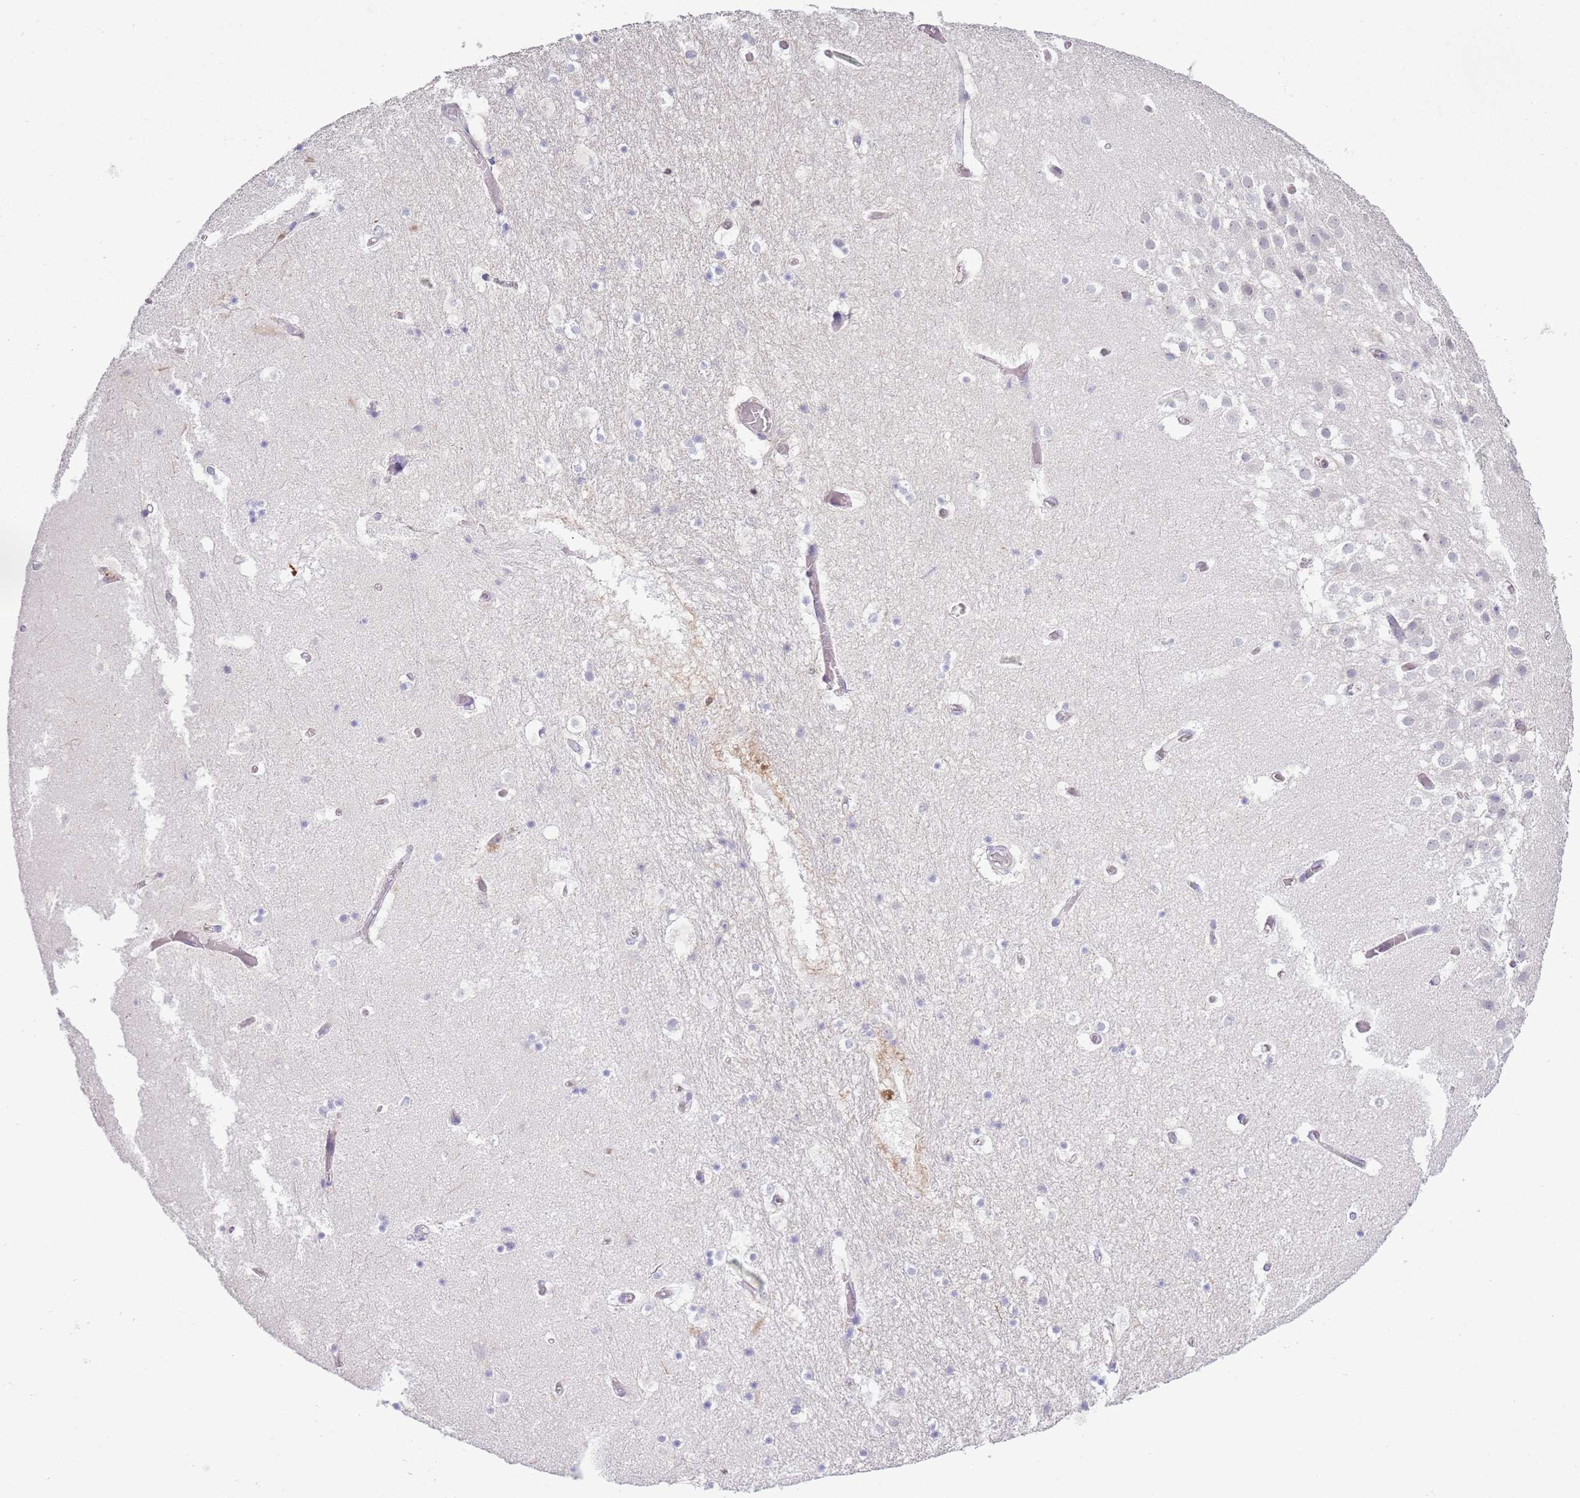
{"staining": {"intensity": "negative", "quantity": "none", "location": "none"}, "tissue": "hippocampus", "cell_type": "Glial cells", "image_type": "normal", "snomed": [{"axis": "morphology", "description": "Normal tissue, NOS"}, {"axis": "topography", "description": "Hippocampus"}], "caption": "A high-resolution micrograph shows immunohistochemistry (IHC) staining of normal hippocampus, which shows no significant expression in glial cells.", "gene": "ZNF239", "patient": {"sex": "female", "age": 52}}